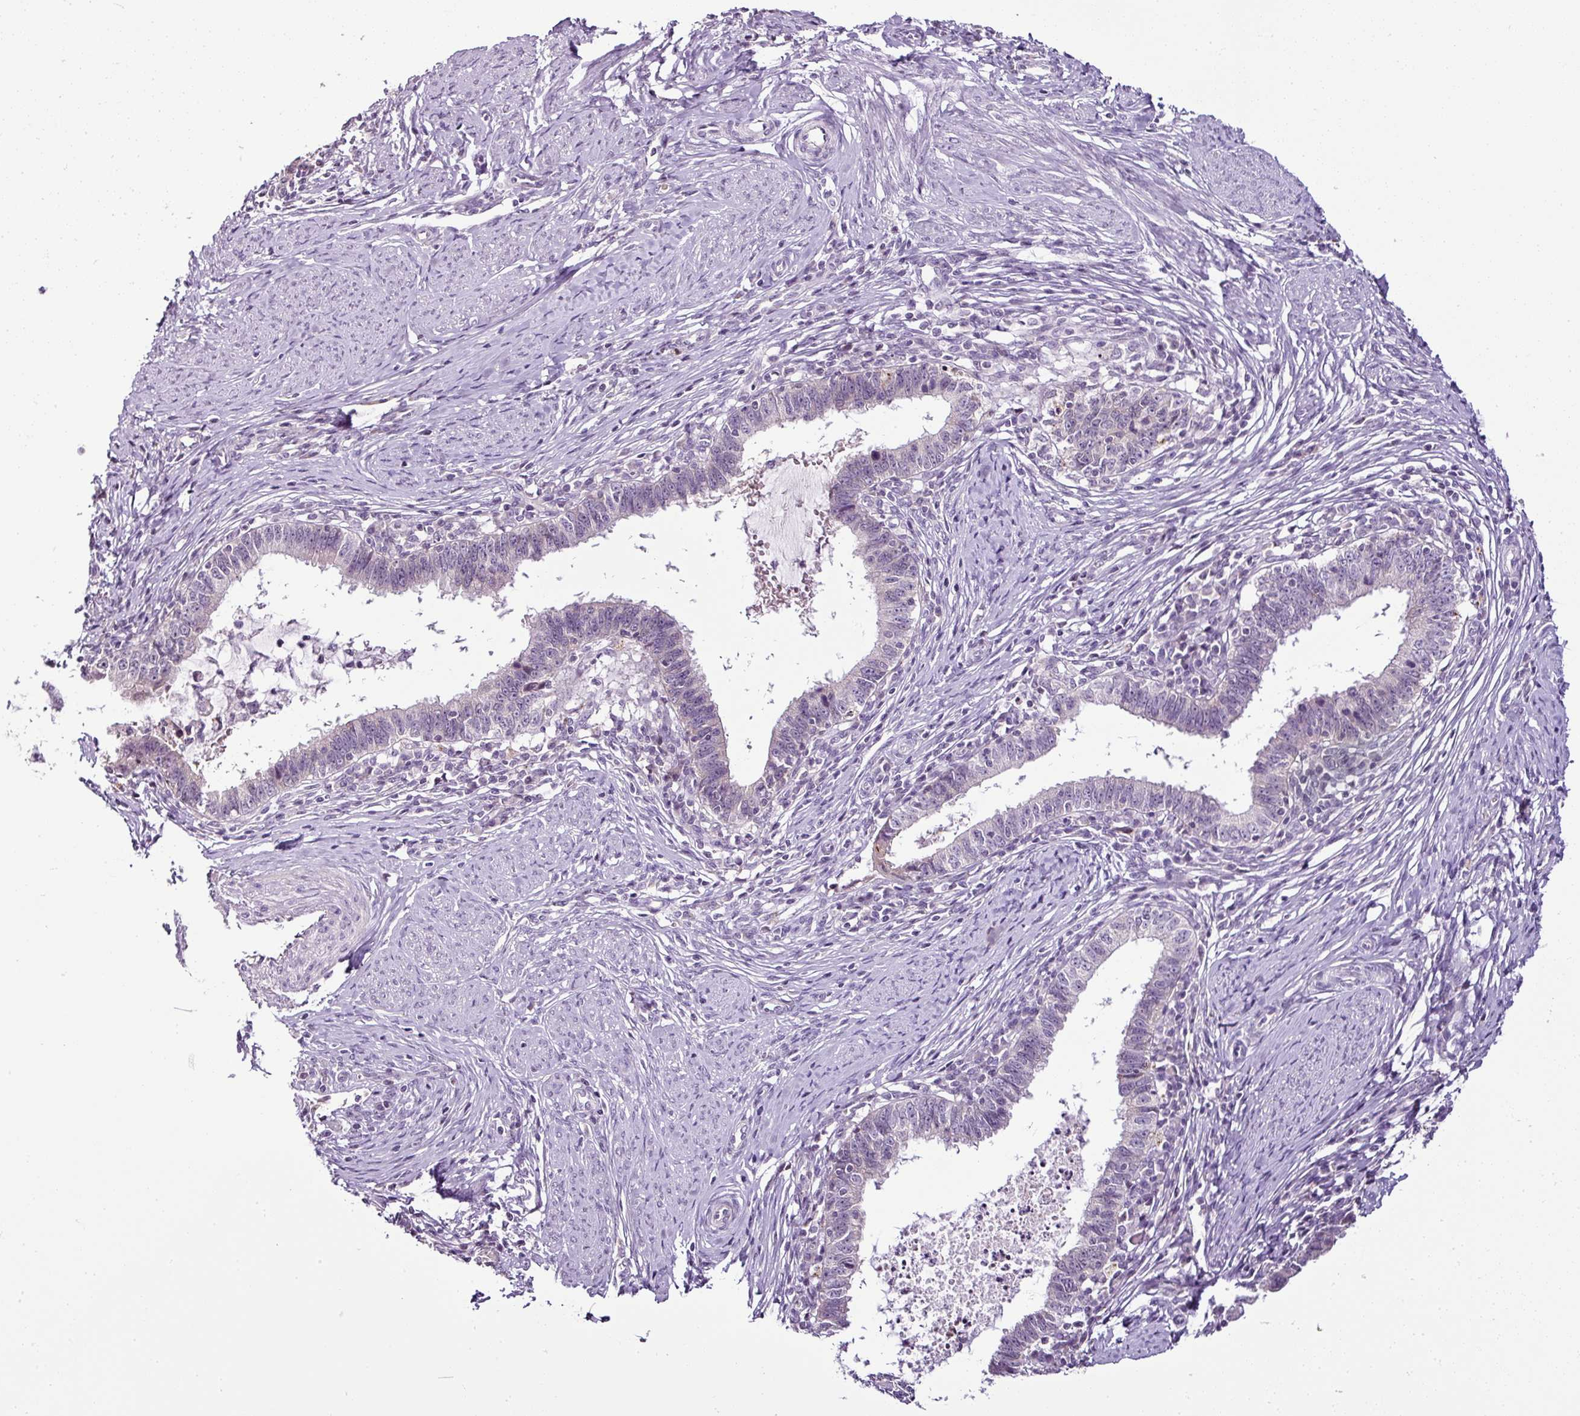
{"staining": {"intensity": "negative", "quantity": "none", "location": "none"}, "tissue": "cervical cancer", "cell_type": "Tumor cells", "image_type": "cancer", "snomed": [{"axis": "morphology", "description": "Adenocarcinoma, NOS"}, {"axis": "topography", "description": "Cervix"}], "caption": "Immunohistochemistry (IHC) photomicrograph of neoplastic tissue: human adenocarcinoma (cervical) stained with DAB displays no significant protein staining in tumor cells.", "gene": "TEX30", "patient": {"sex": "female", "age": 36}}